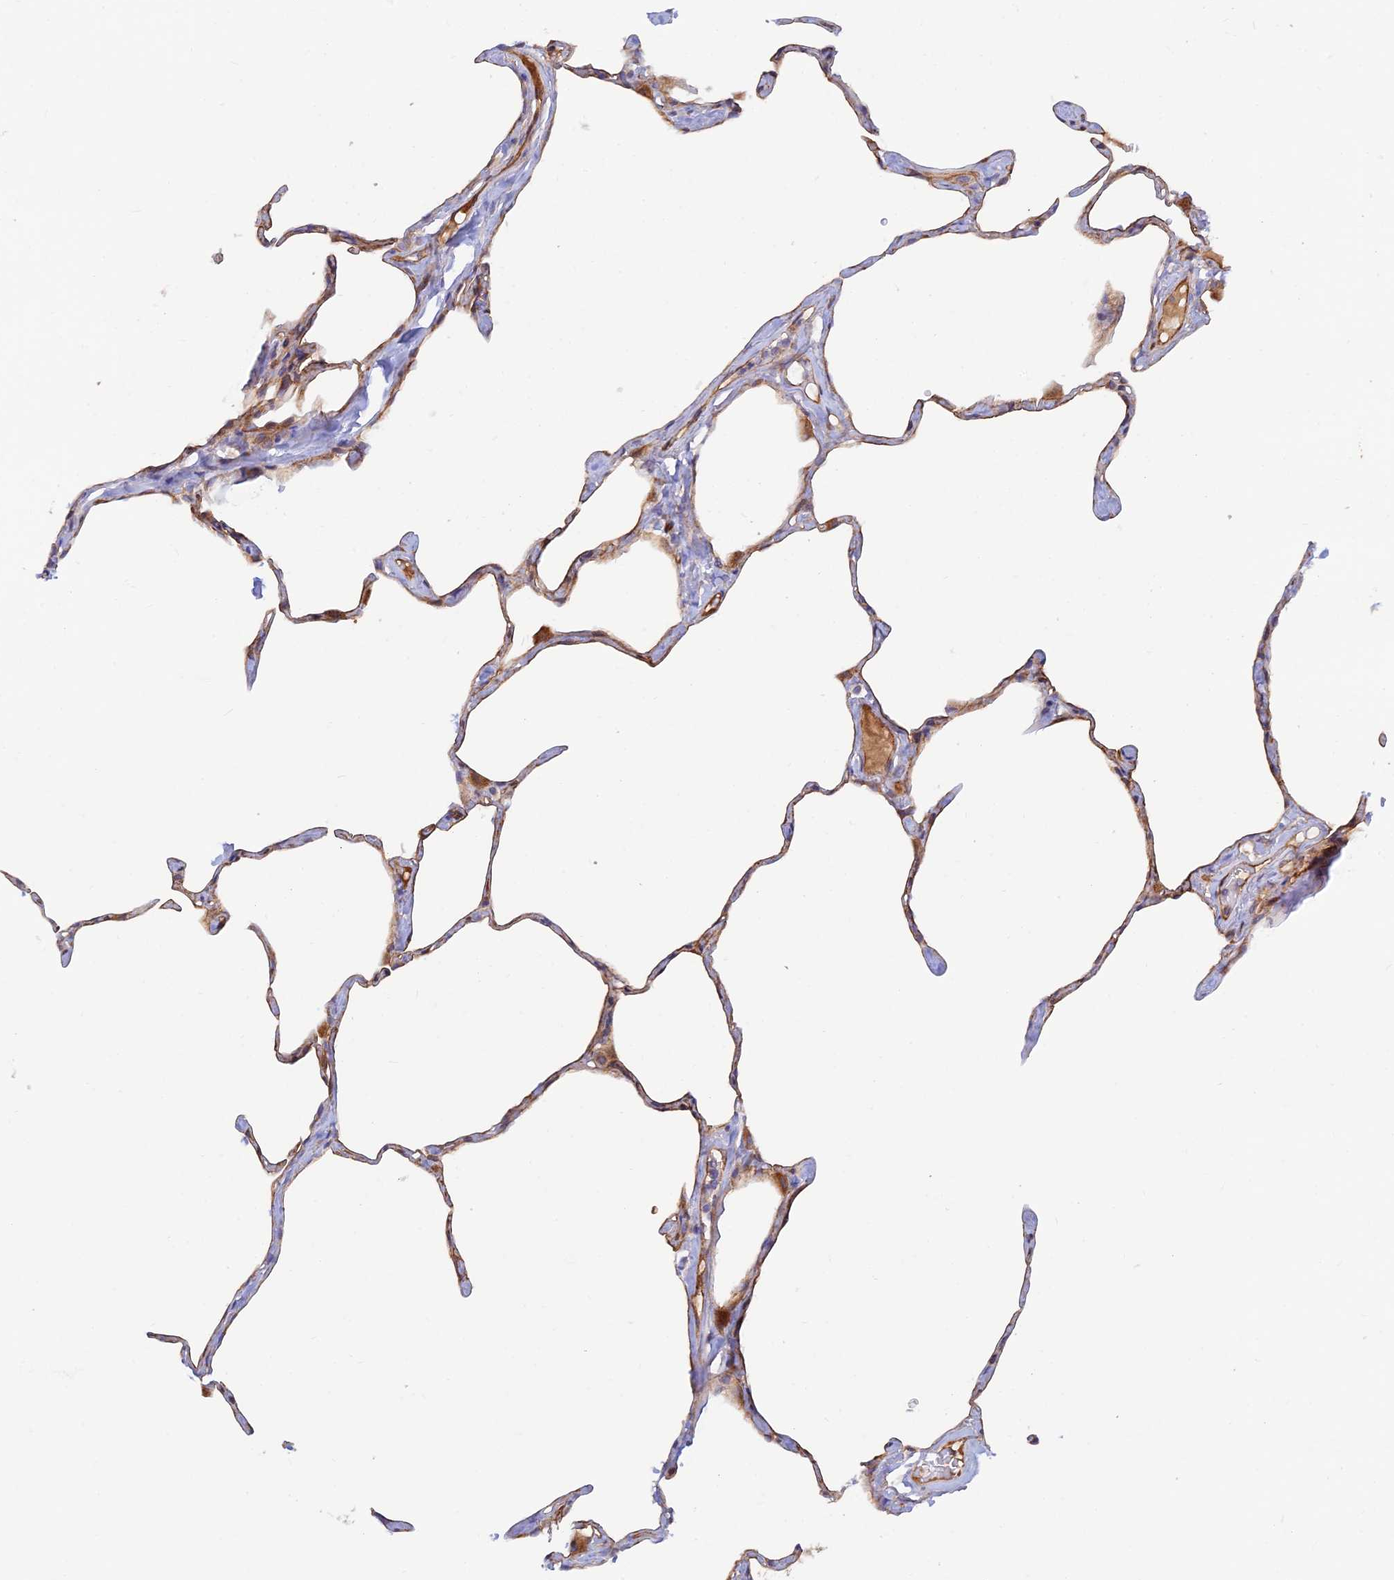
{"staining": {"intensity": "weak", "quantity": "25%-75%", "location": "cytoplasmic/membranous"}, "tissue": "lung", "cell_type": "Alveolar cells", "image_type": "normal", "snomed": [{"axis": "morphology", "description": "Normal tissue, NOS"}, {"axis": "topography", "description": "Lung"}], "caption": "The histopathology image reveals staining of benign lung, revealing weak cytoplasmic/membranous protein positivity (brown color) within alveolar cells. (Stains: DAB (3,3'-diaminobenzidine) in brown, nuclei in blue, Microscopy: brightfield microscopy at high magnification).", "gene": "GMCL1", "patient": {"sex": "male", "age": 65}}